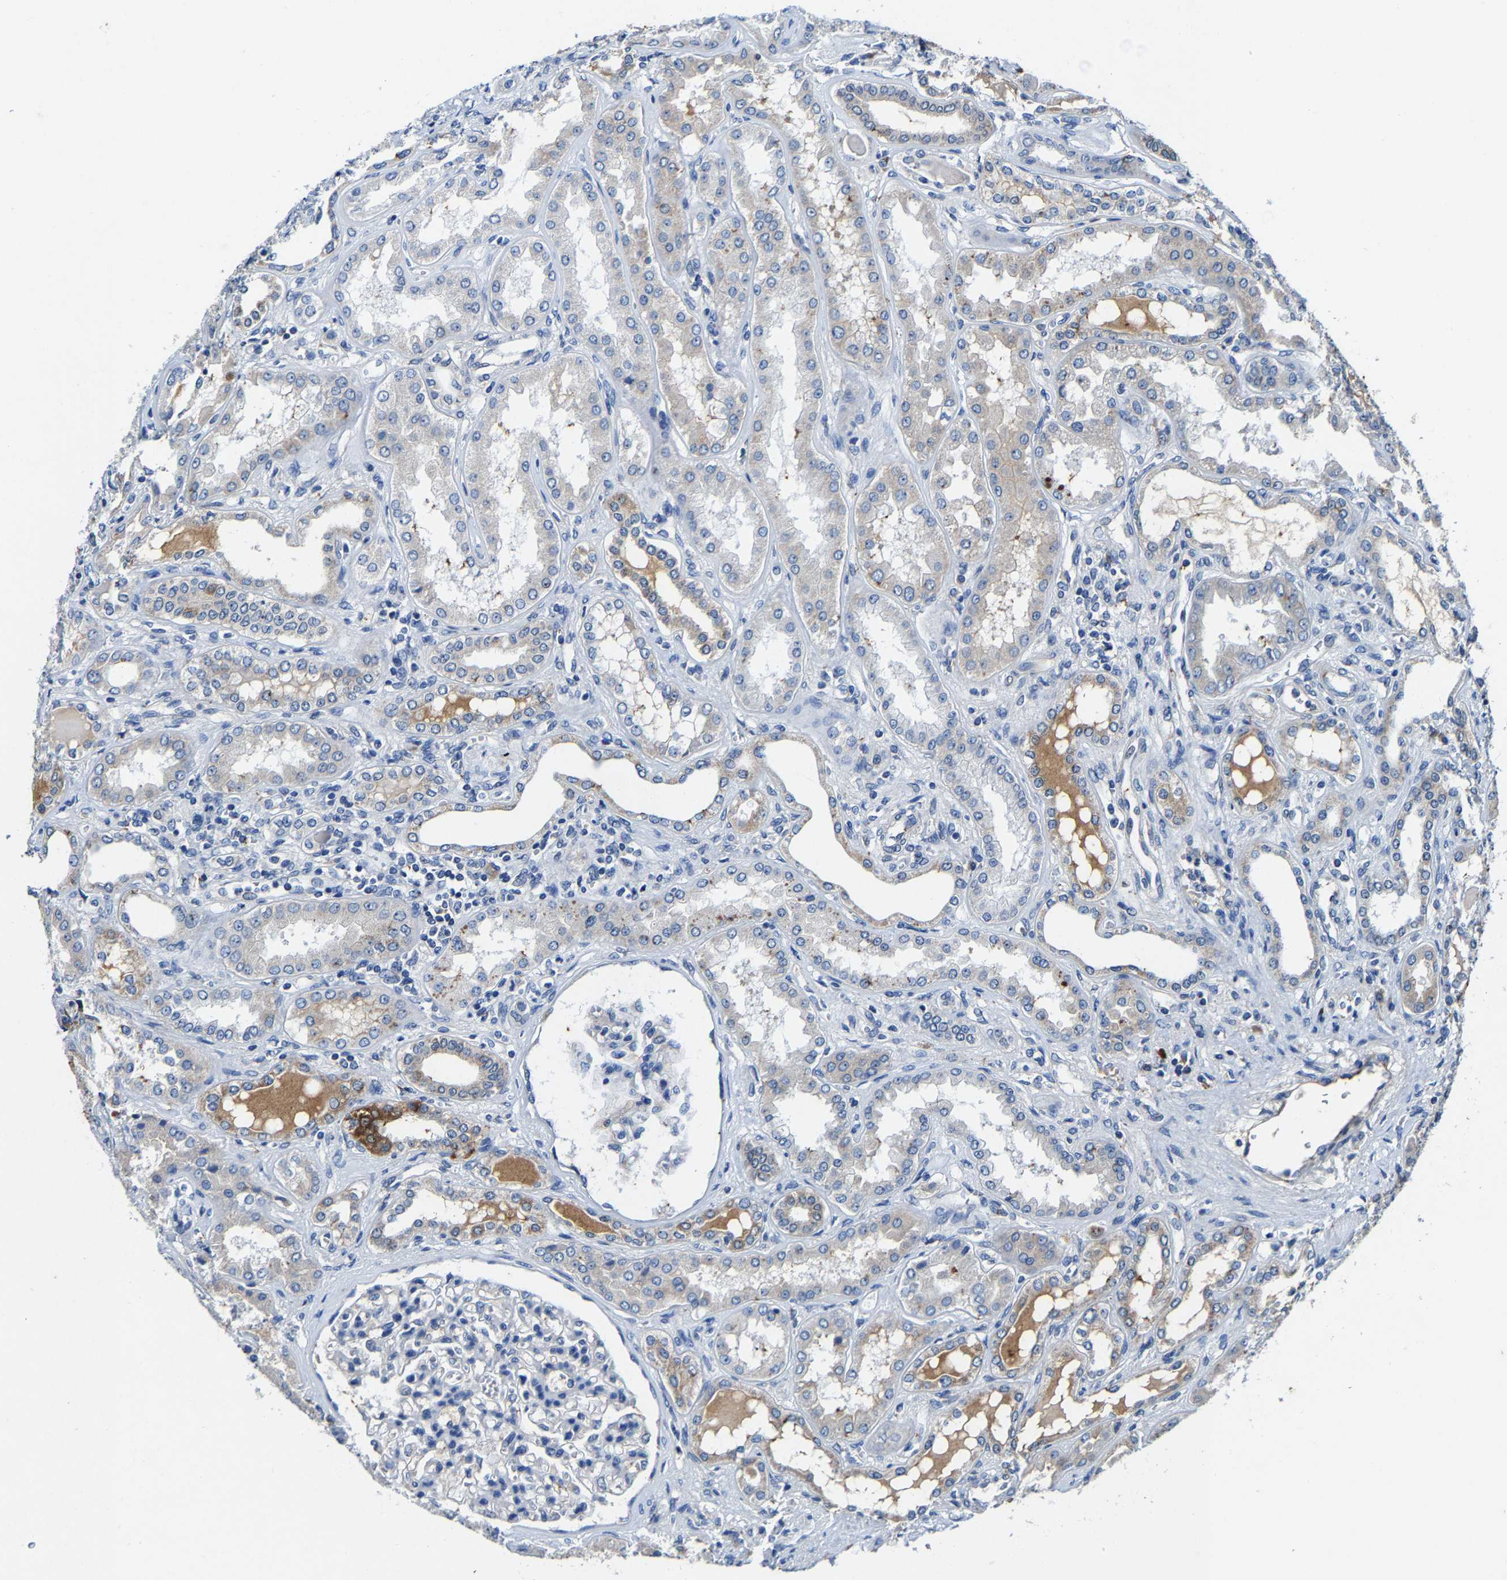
{"staining": {"intensity": "negative", "quantity": "none", "location": "none"}, "tissue": "kidney", "cell_type": "Cells in glomeruli", "image_type": "normal", "snomed": [{"axis": "morphology", "description": "Normal tissue, NOS"}, {"axis": "topography", "description": "Kidney"}], "caption": "Immunohistochemistry (IHC) histopathology image of benign kidney stained for a protein (brown), which shows no positivity in cells in glomeruli.", "gene": "SLC25A25", "patient": {"sex": "female", "age": 56}}